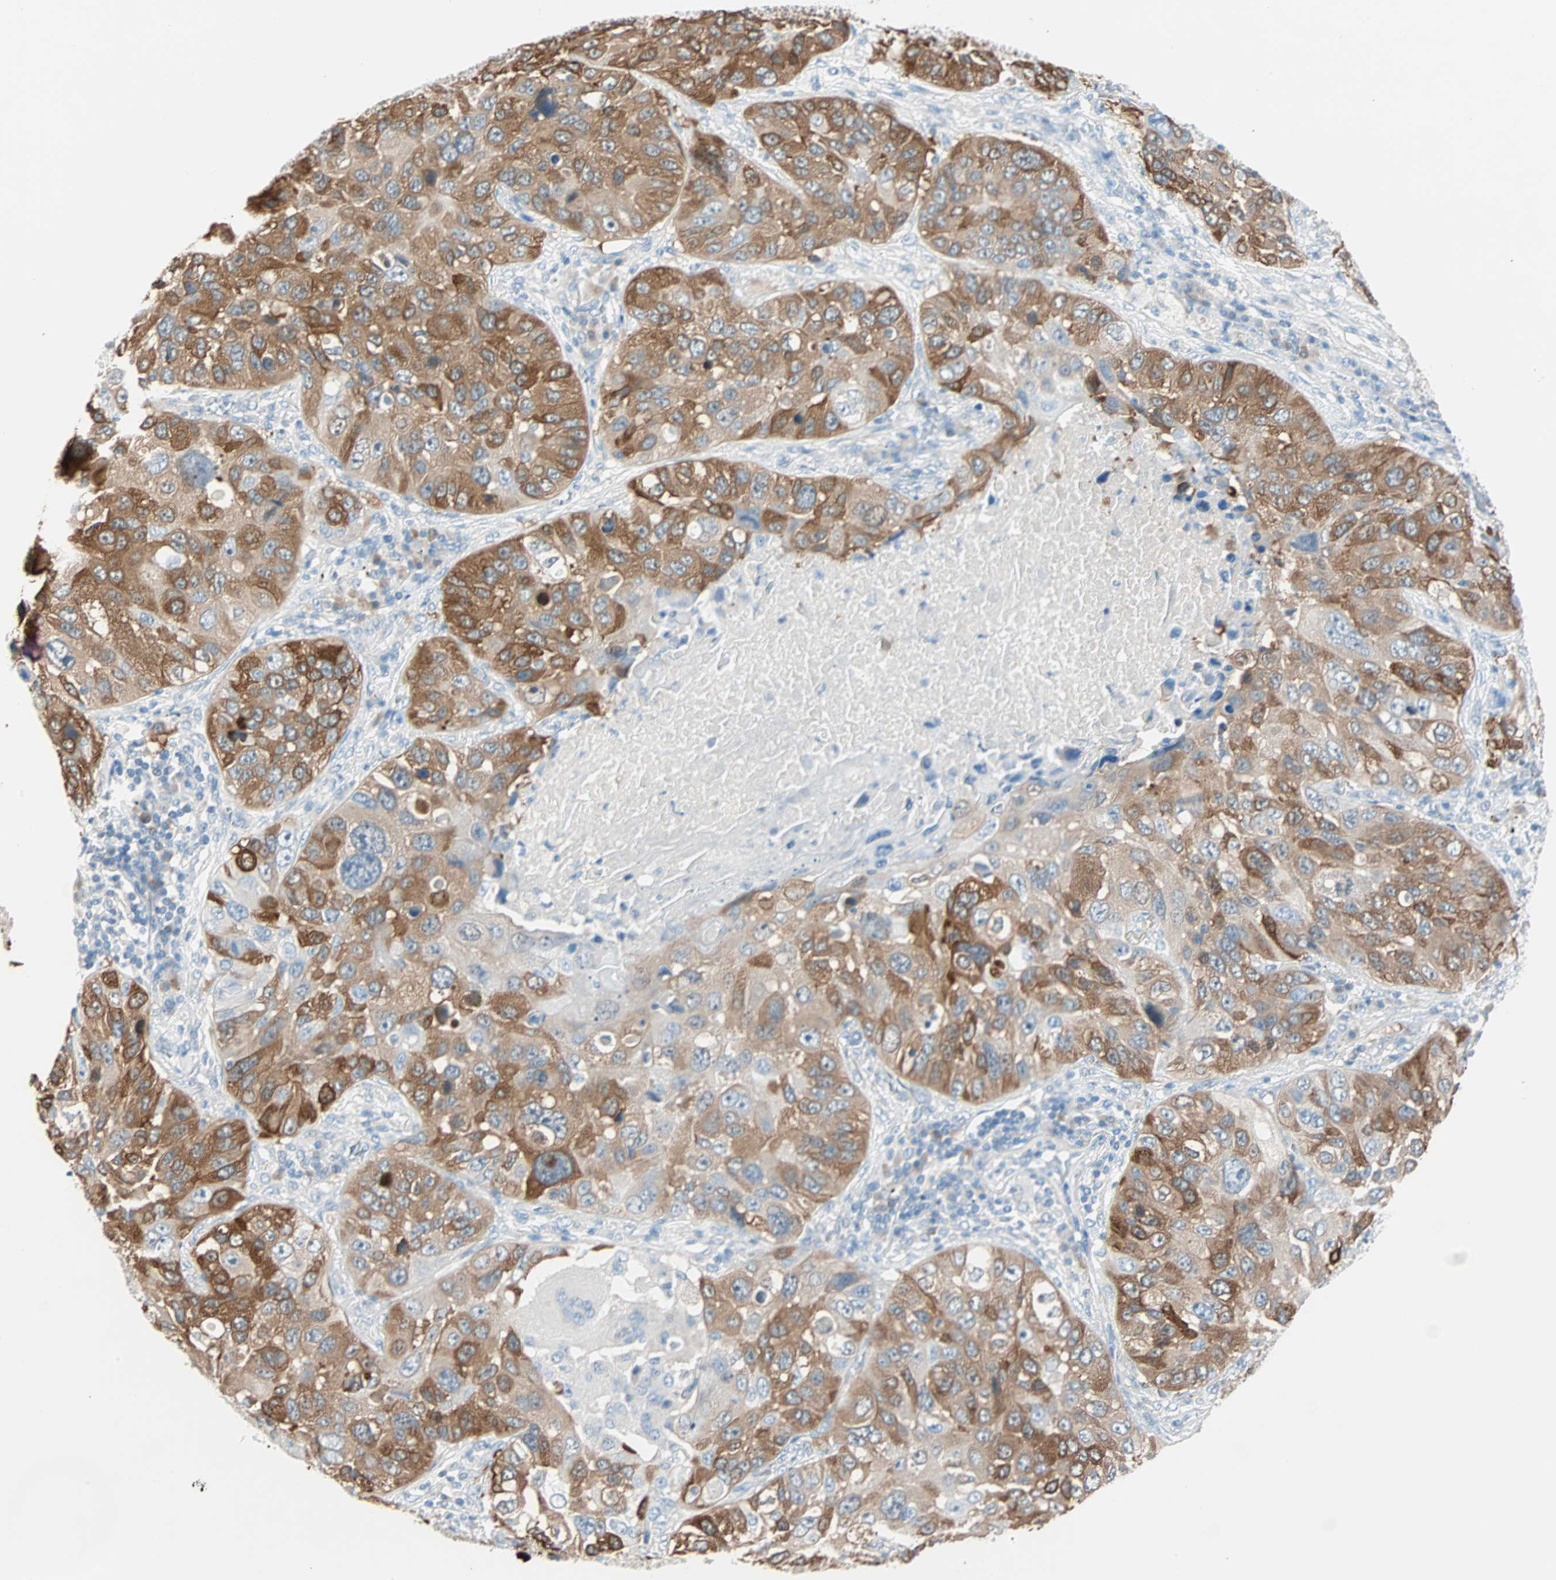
{"staining": {"intensity": "strong", "quantity": ">75%", "location": "cytoplasmic/membranous"}, "tissue": "lung cancer", "cell_type": "Tumor cells", "image_type": "cancer", "snomed": [{"axis": "morphology", "description": "Squamous cell carcinoma, NOS"}, {"axis": "topography", "description": "Lung"}], "caption": "Lung cancer (squamous cell carcinoma) was stained to show a protein in brown. There is high levels of strong cytoplasmic/membranous positivity in approximately >75% of tumor cells.", "gene": "ATF6", "patient": {"sex": "male", "age": 57}}